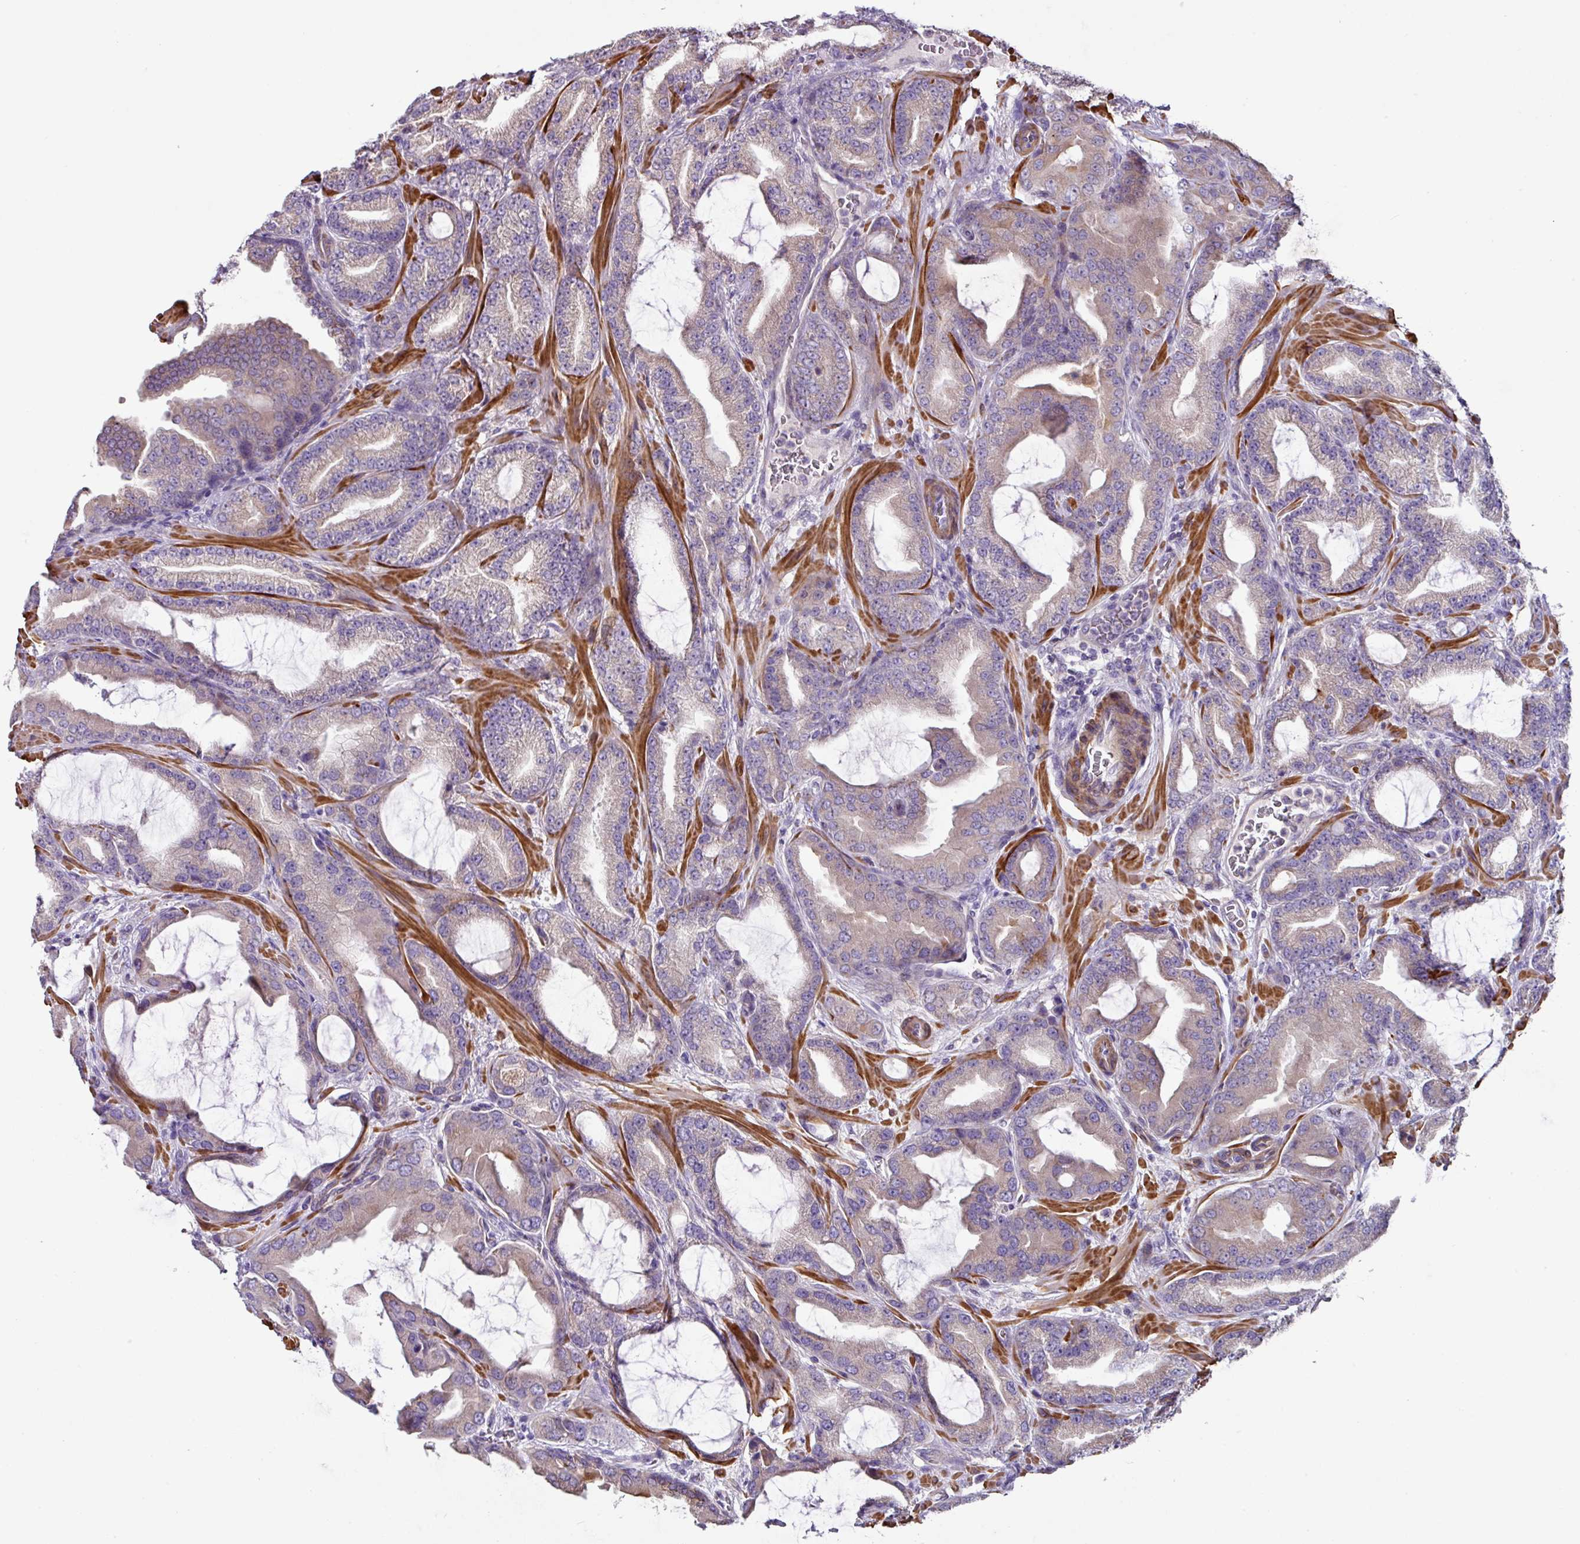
{"staining": {"intensity": "weak", "quantity": "25%-75%", "location": "cytoplasmic/membranous"}, "tissue": "prostate cancer", "cell_type": "Tumor cells", "image_type": "cancer", "snomed": [{"axis": "morphology", "description": "Adenocarcinoma, High grade"}, {"axis": "topography", "description": "Prostate"}], "caption": "Protein expression analysis of prostate adenocarcinoma (high-grade) demonstrates weak cytoplasmic/membranous expression in about 25%-75% of tumor cells.", "gene": "MRRF", "patient": {"sex": "male", "age": 68}}